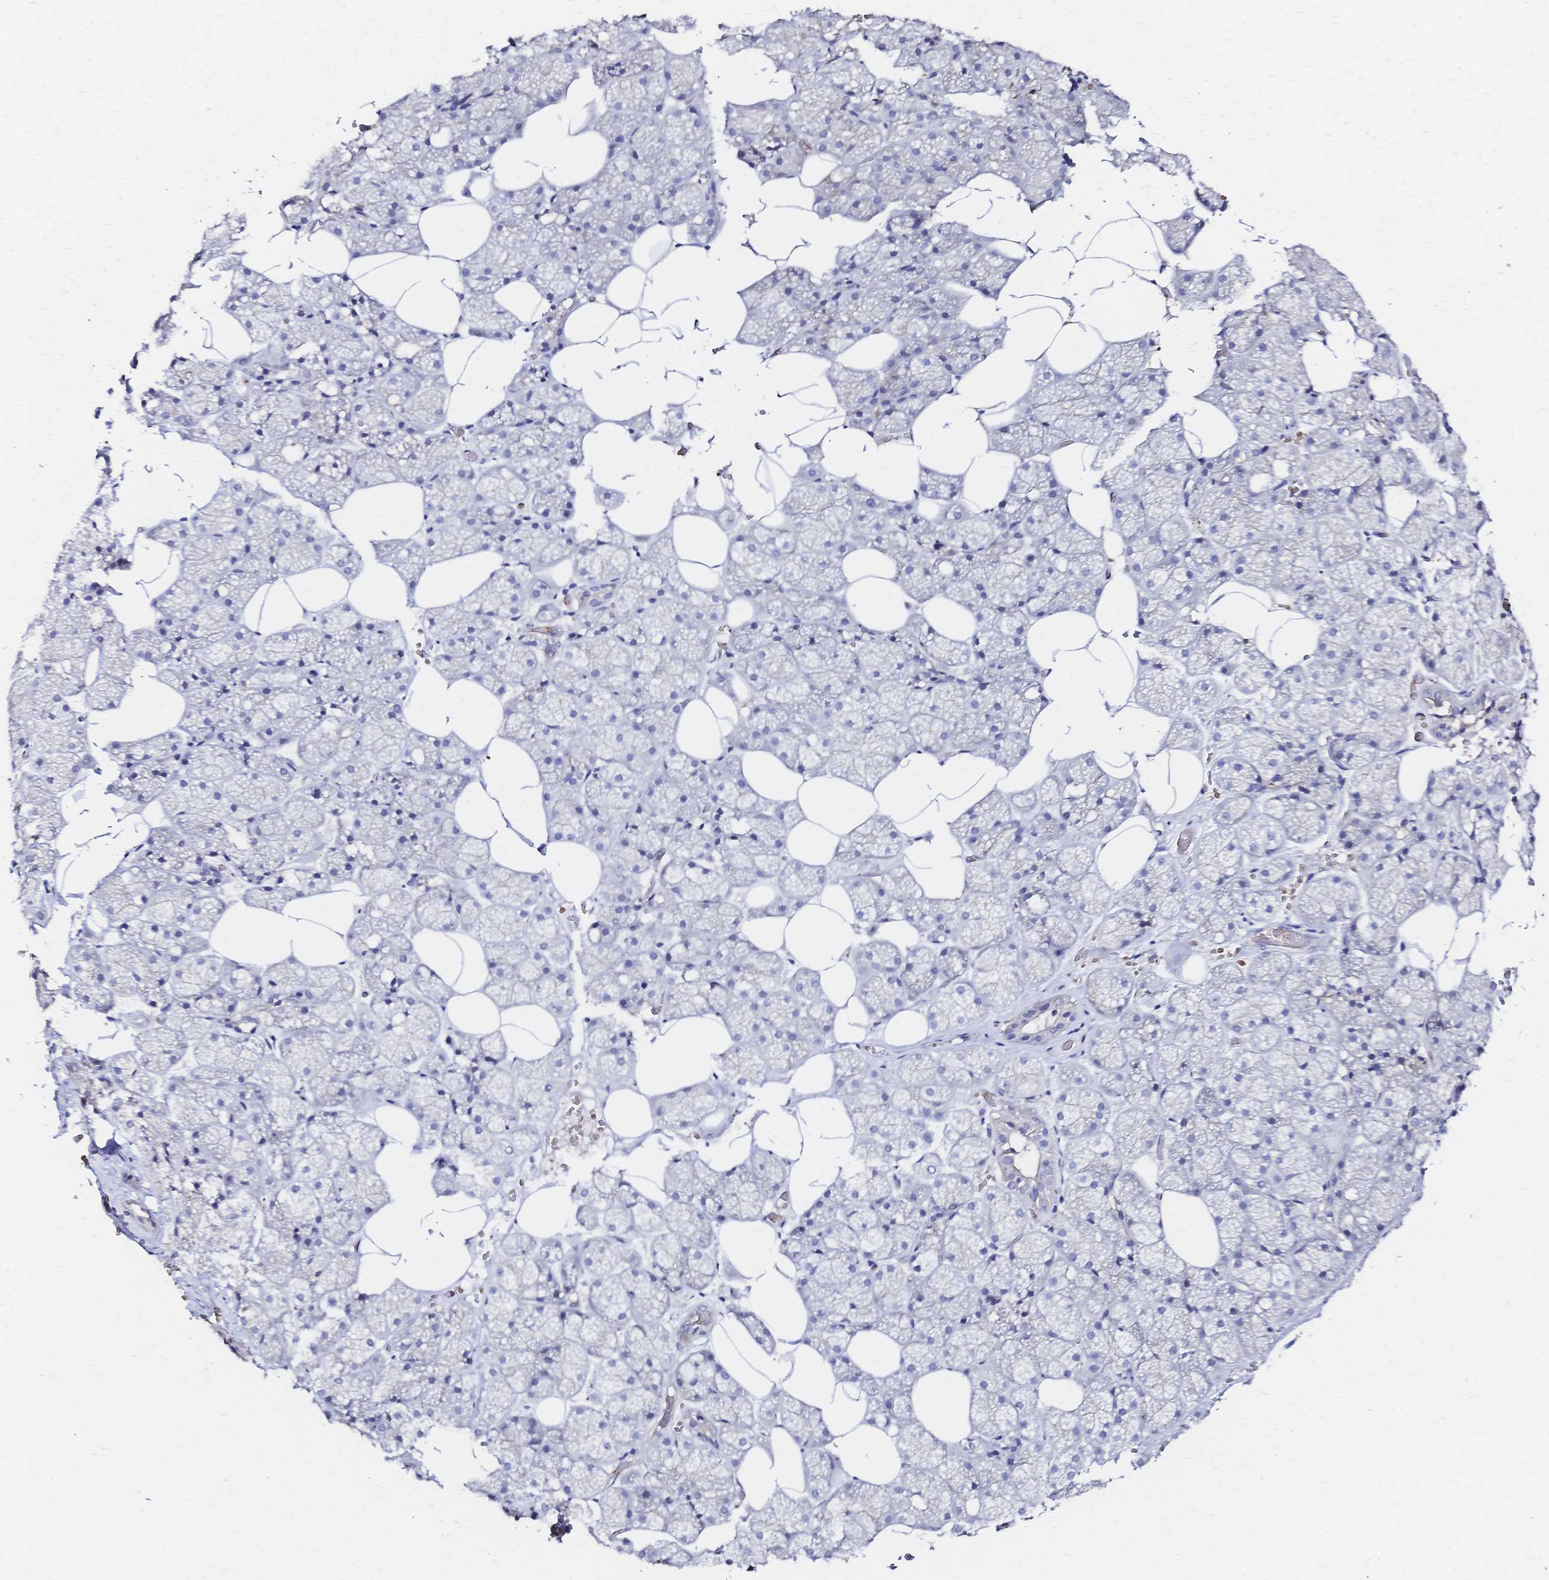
{"staining": {"intensity": "negative", "quantity": "none", "location": "none"}, "tissue": "salivary gland", "cell_type": "Glandular cells", "image_type": "normal", "snomed": [{"axis": "morphology", "description": "Normal tissue, NOS"}, {"axis": "topography", "description": "Salivary gland"}, {"axis": "topography", "description": "Peripheral nerve tissue"}], "caption": "Immunohistochemistry histopathology image of normal human salivary gland stained for a protein (brown), which reveals no positivity in glandular cells. Nuclei are stained in blue.", "gene": "SLC5A1", "patient": {"sex": "male", "age": 38}}